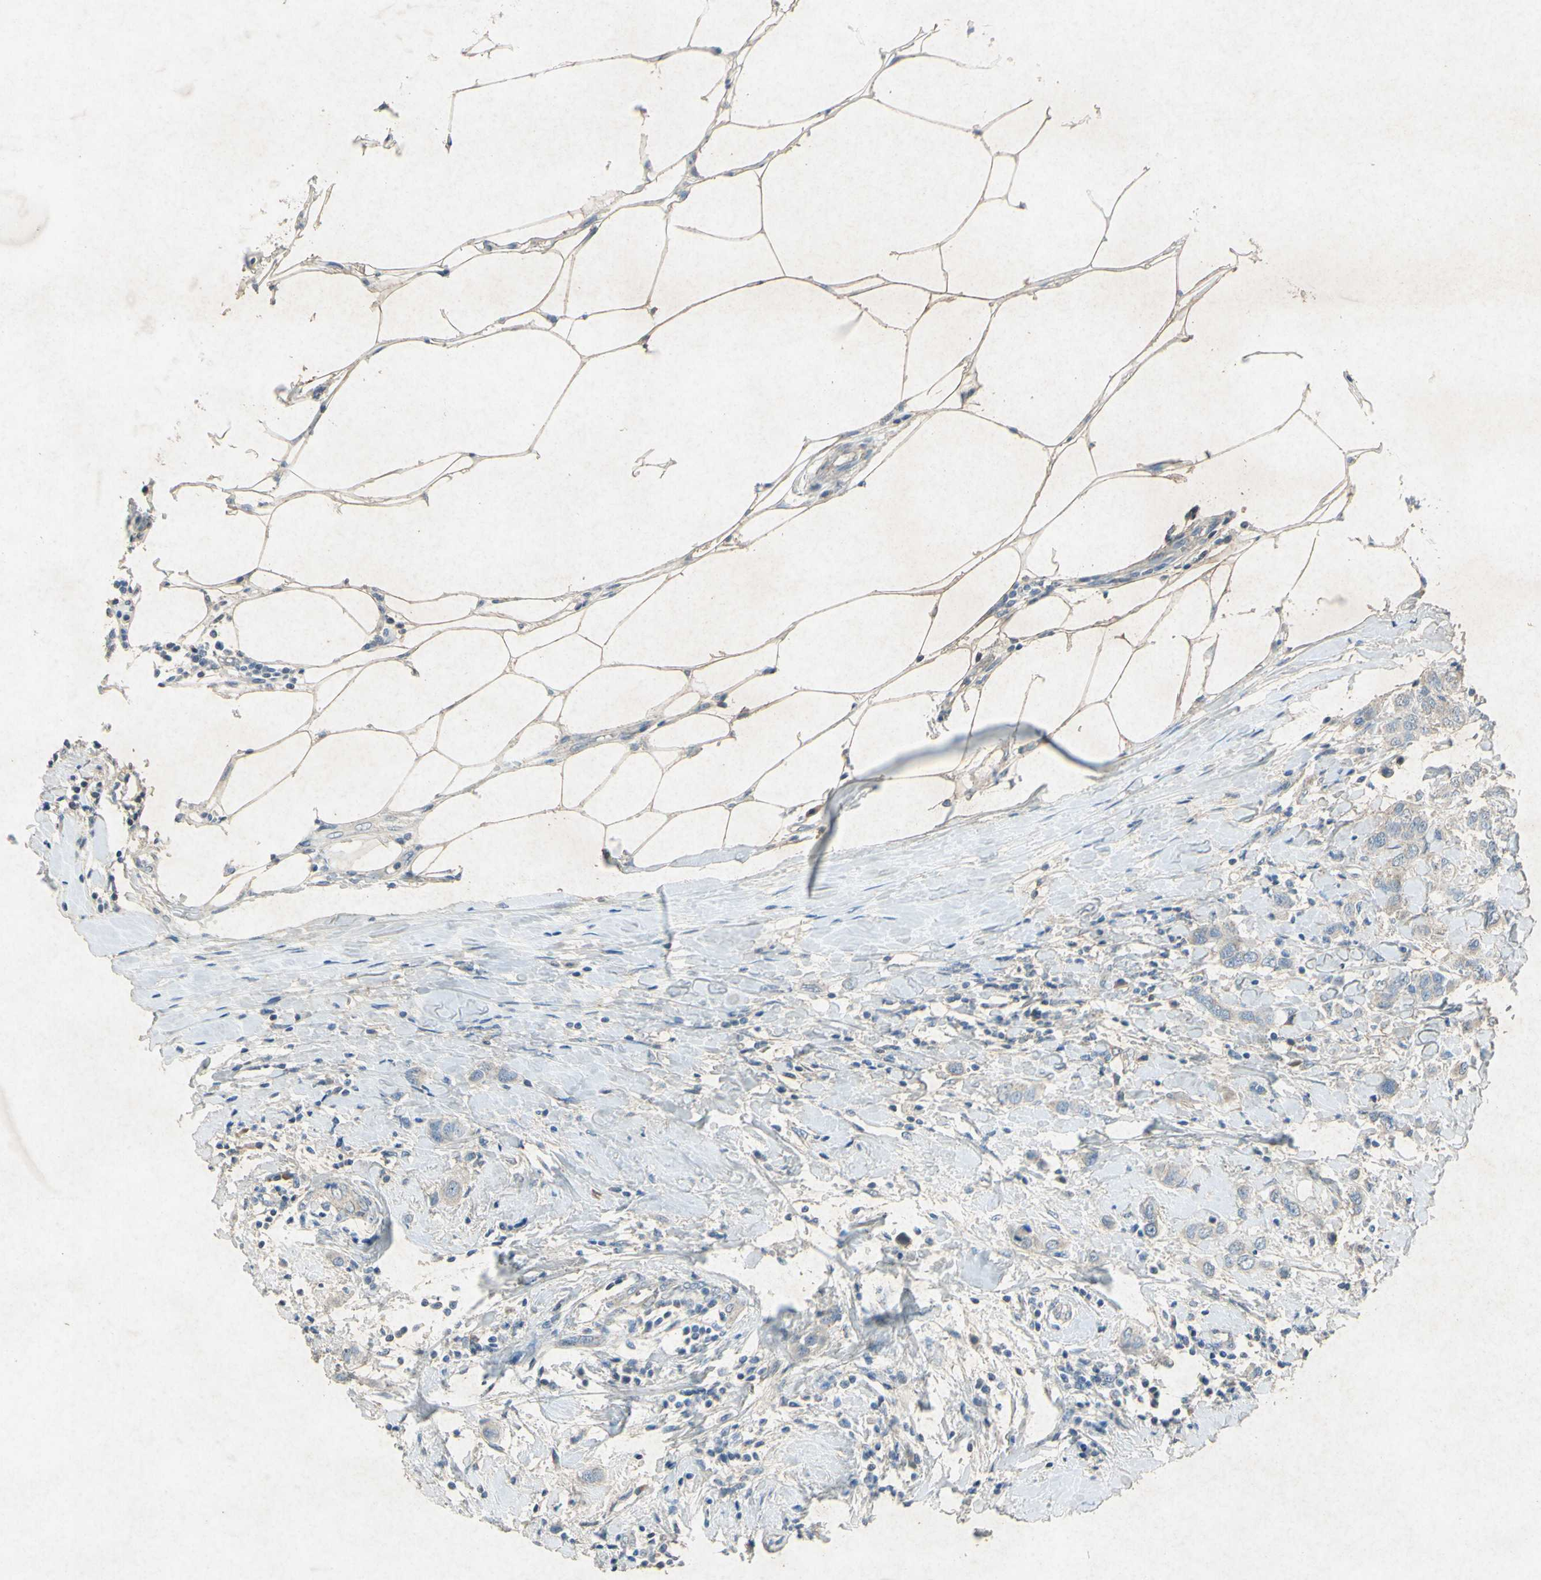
{"staining": {"intensity": "negative", "quantity": "none", "location": "none"}, "tissue": "breast cancer", "cell_type": "Tumor cells", "image_type": "cancer", "snomed": [{"axis": "morphology", "description": "Duct carcinoma"}, {"axis": "topography", "description": "Breast"}], "caption": "Breast cancer was stained to show a protein in brown. There is no significant expression in tumor cells. Brightfield microscopy of IHC stained with DAB (3,3'-diaminobenzidine) (brown) and hematoxylin (blue), captured at high magnification.", "gene": "SNAP91", "patient": {"sex": "female", "age": 50}}